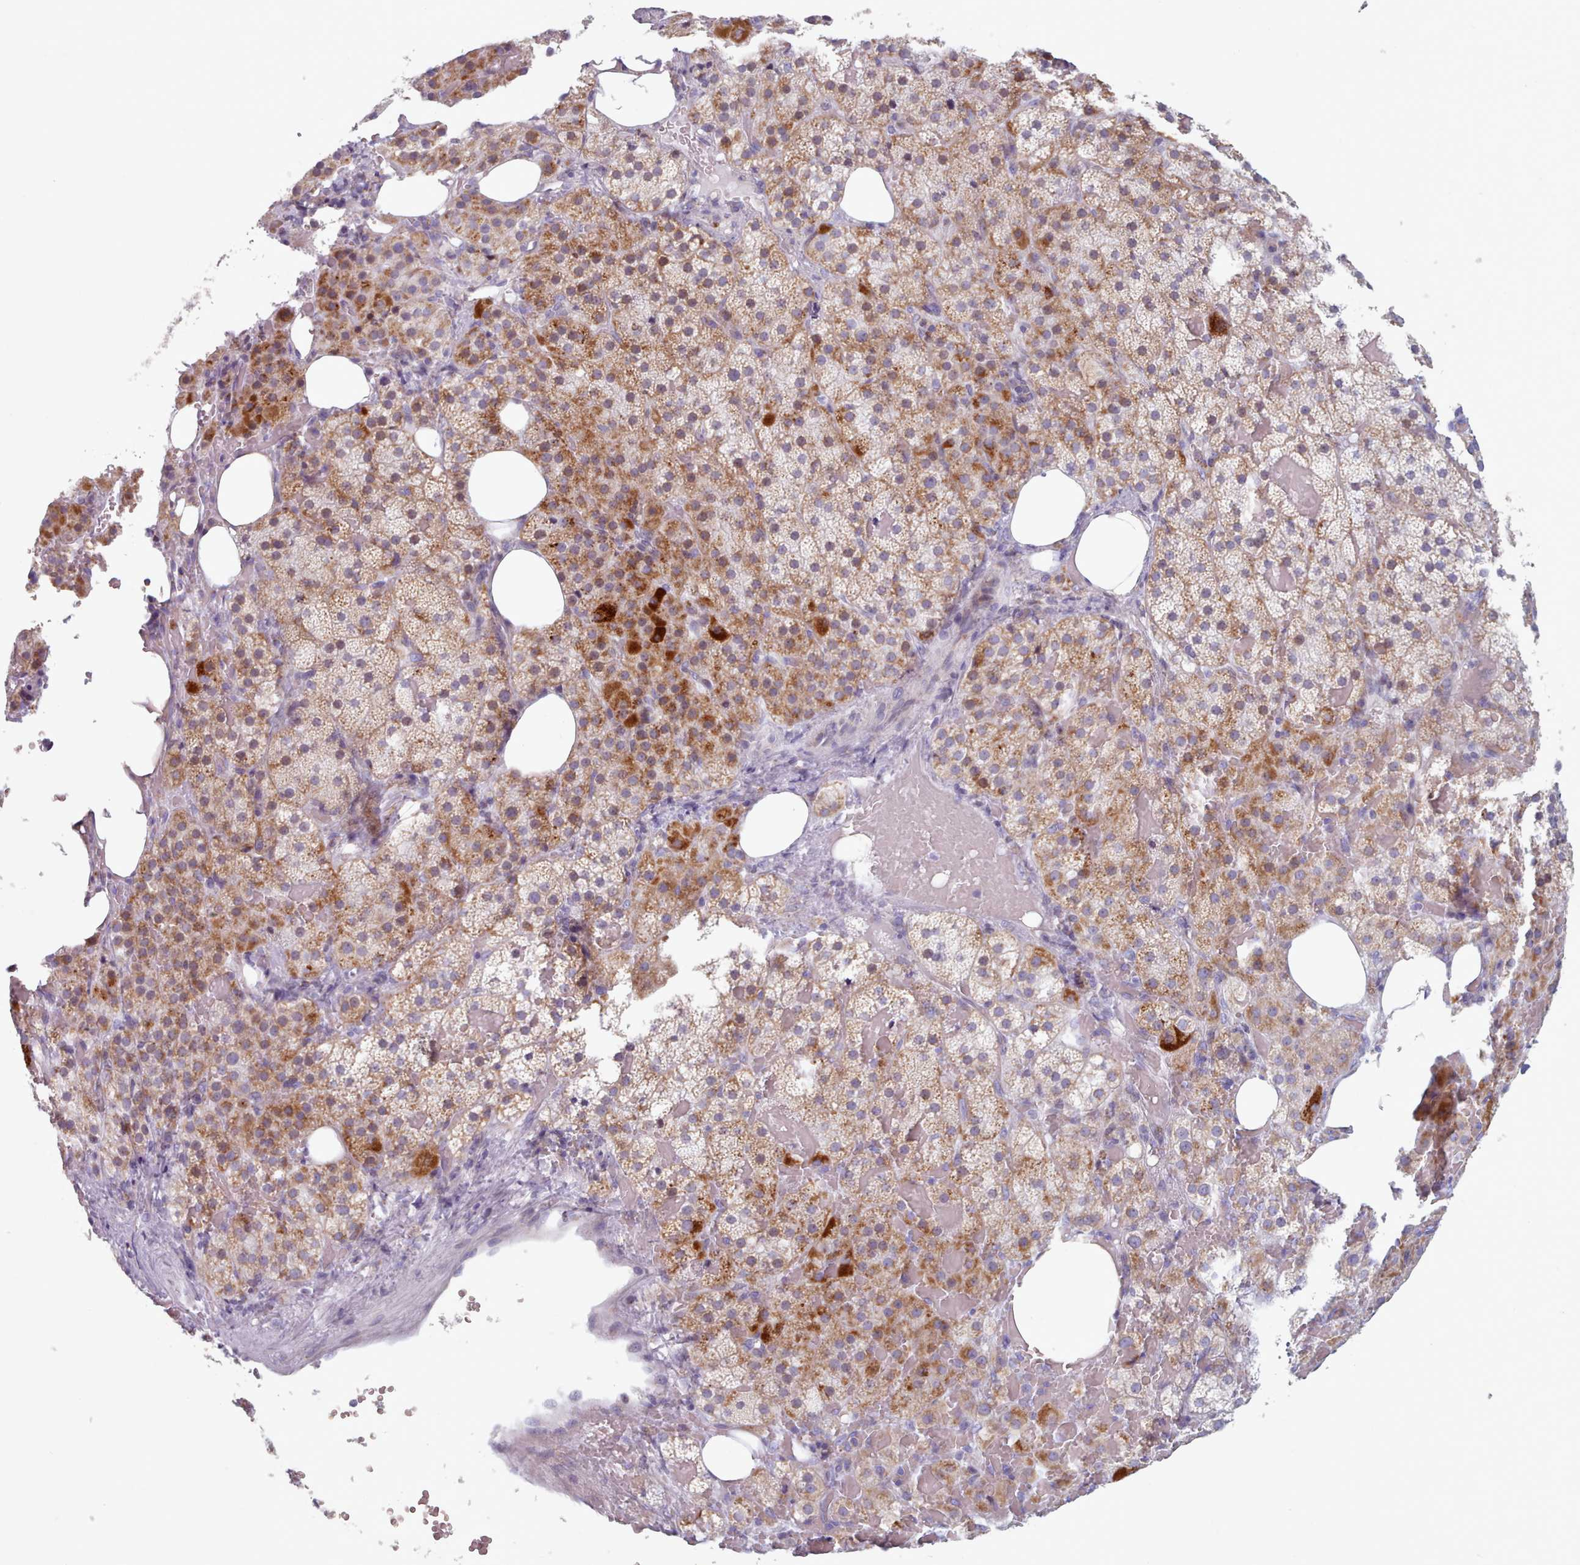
{"staining": {"intensity": "moderate", "quantity": ">75%", "location": "cytoplasmic/membranous"}, "tissue": "adrenal gland", "cell_type": "Glandular cells", "image_type": "normal", "snomed": [{"axis": "morphology", "description": "Normal tissue, NOS"}, {"axis": "topography", "description": "Adrenal gland"}], "caption": "Adrenal gland stained with DAB (3,3'-diaminobenzidine) immunohistochemistry shows medium levels of moderate cytoplasmic/membranous positivity in about >75% of glandular cells. The protein is shown in brown color, while the nuclei are stained blue.", "gene": "FAM170B", "patient": {"sex": "female", "age": 59}}